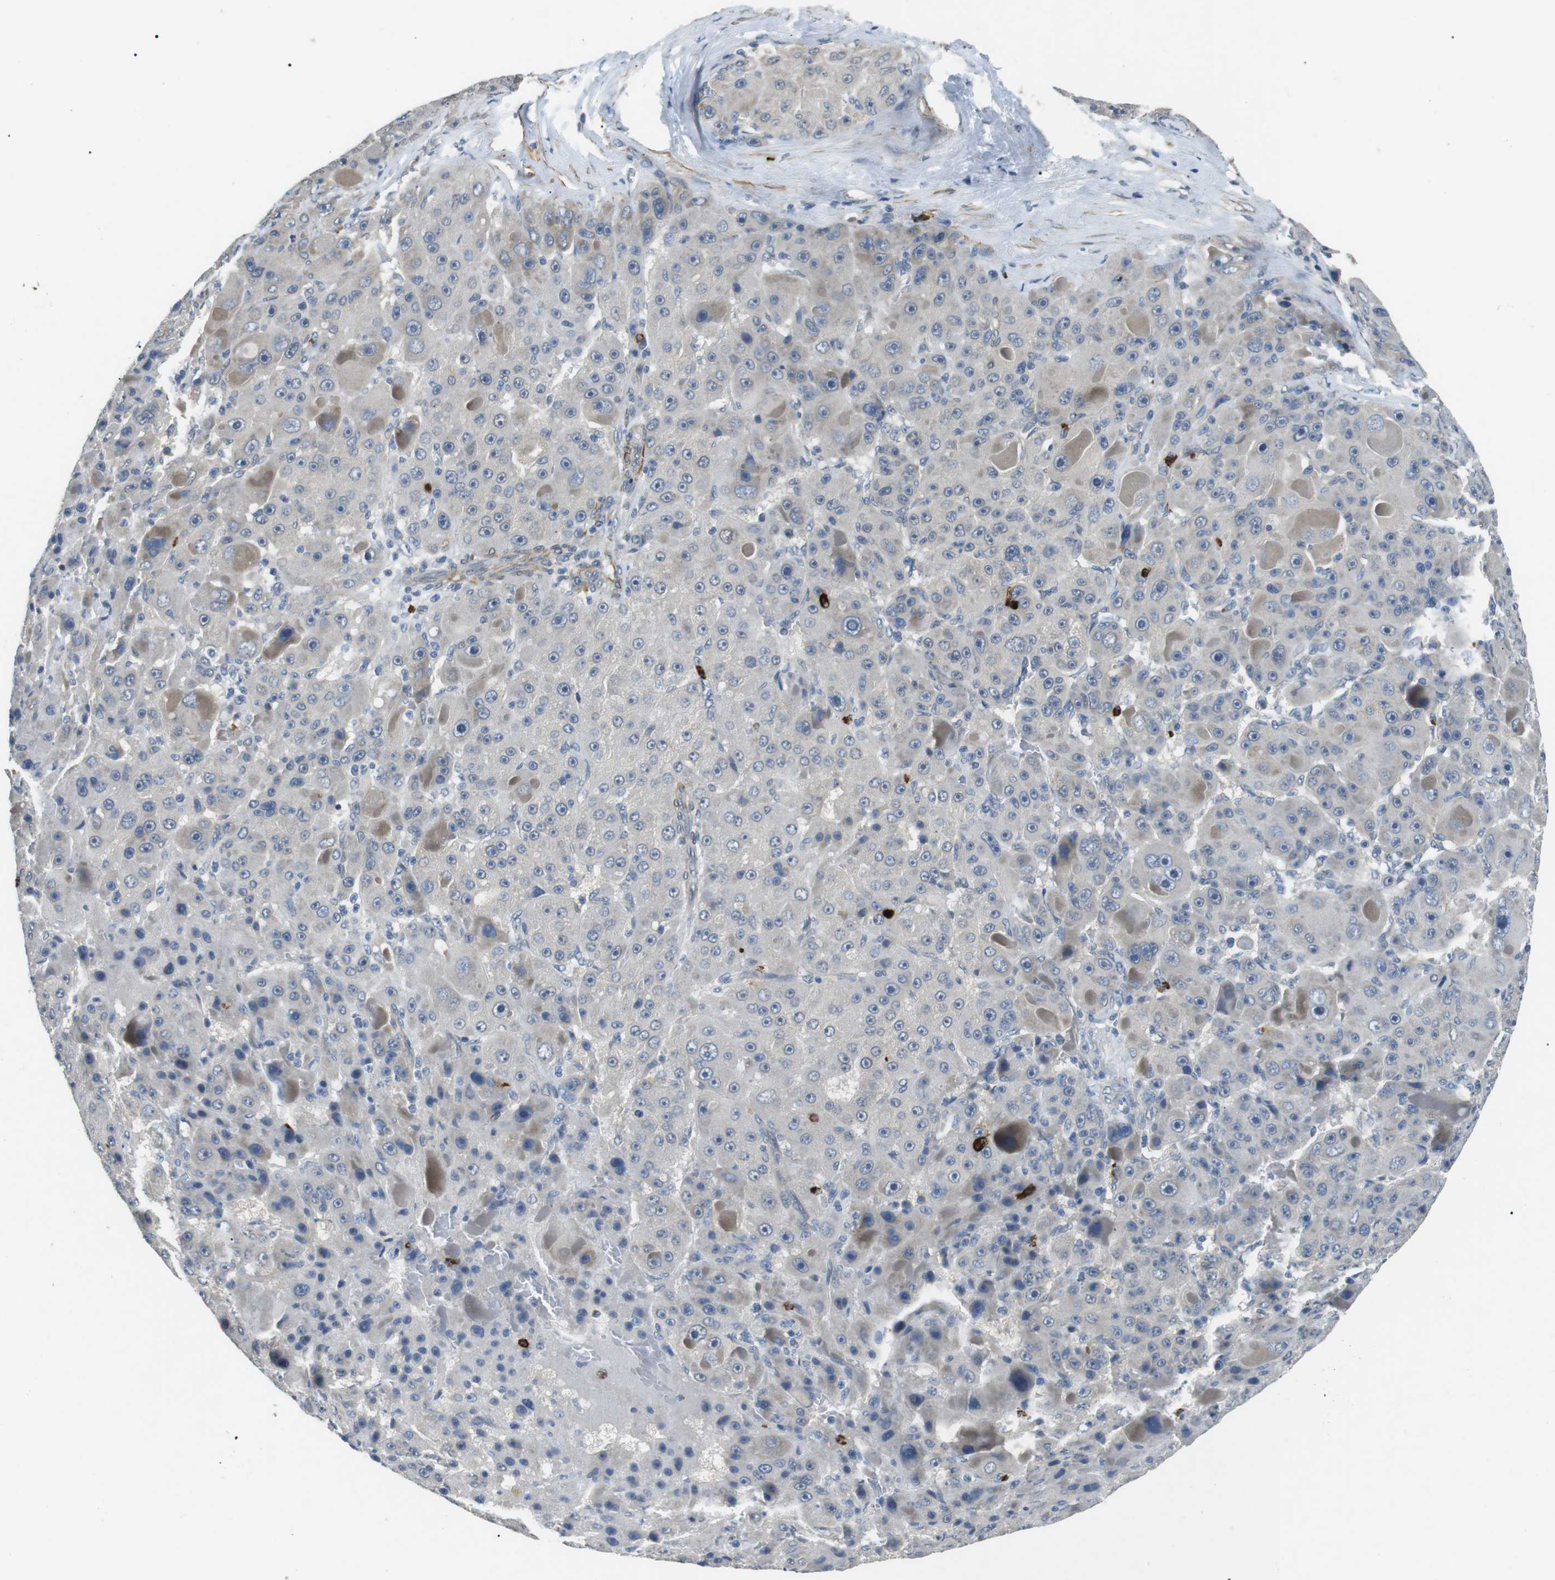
{"staining": {"intensity": "negative", "quantity": "none", "location": "none"}, "tissue": "liver cancer", "cell_type": "Tumor cells", "image_type": "cancer", "snomed": [{"axis": "morphology", "description": "Carcinoma, Hepatocellular, NOS"}, {"axis": "topography", "description": "Liver"}], "caption": "Liver cancer (hepatocellular carcinoma) stained for a protein using immunohistochemistry exhibits no staining tumor cells.", "gene": "GZMM", "patient": {"sex": "male", "age": 76}}